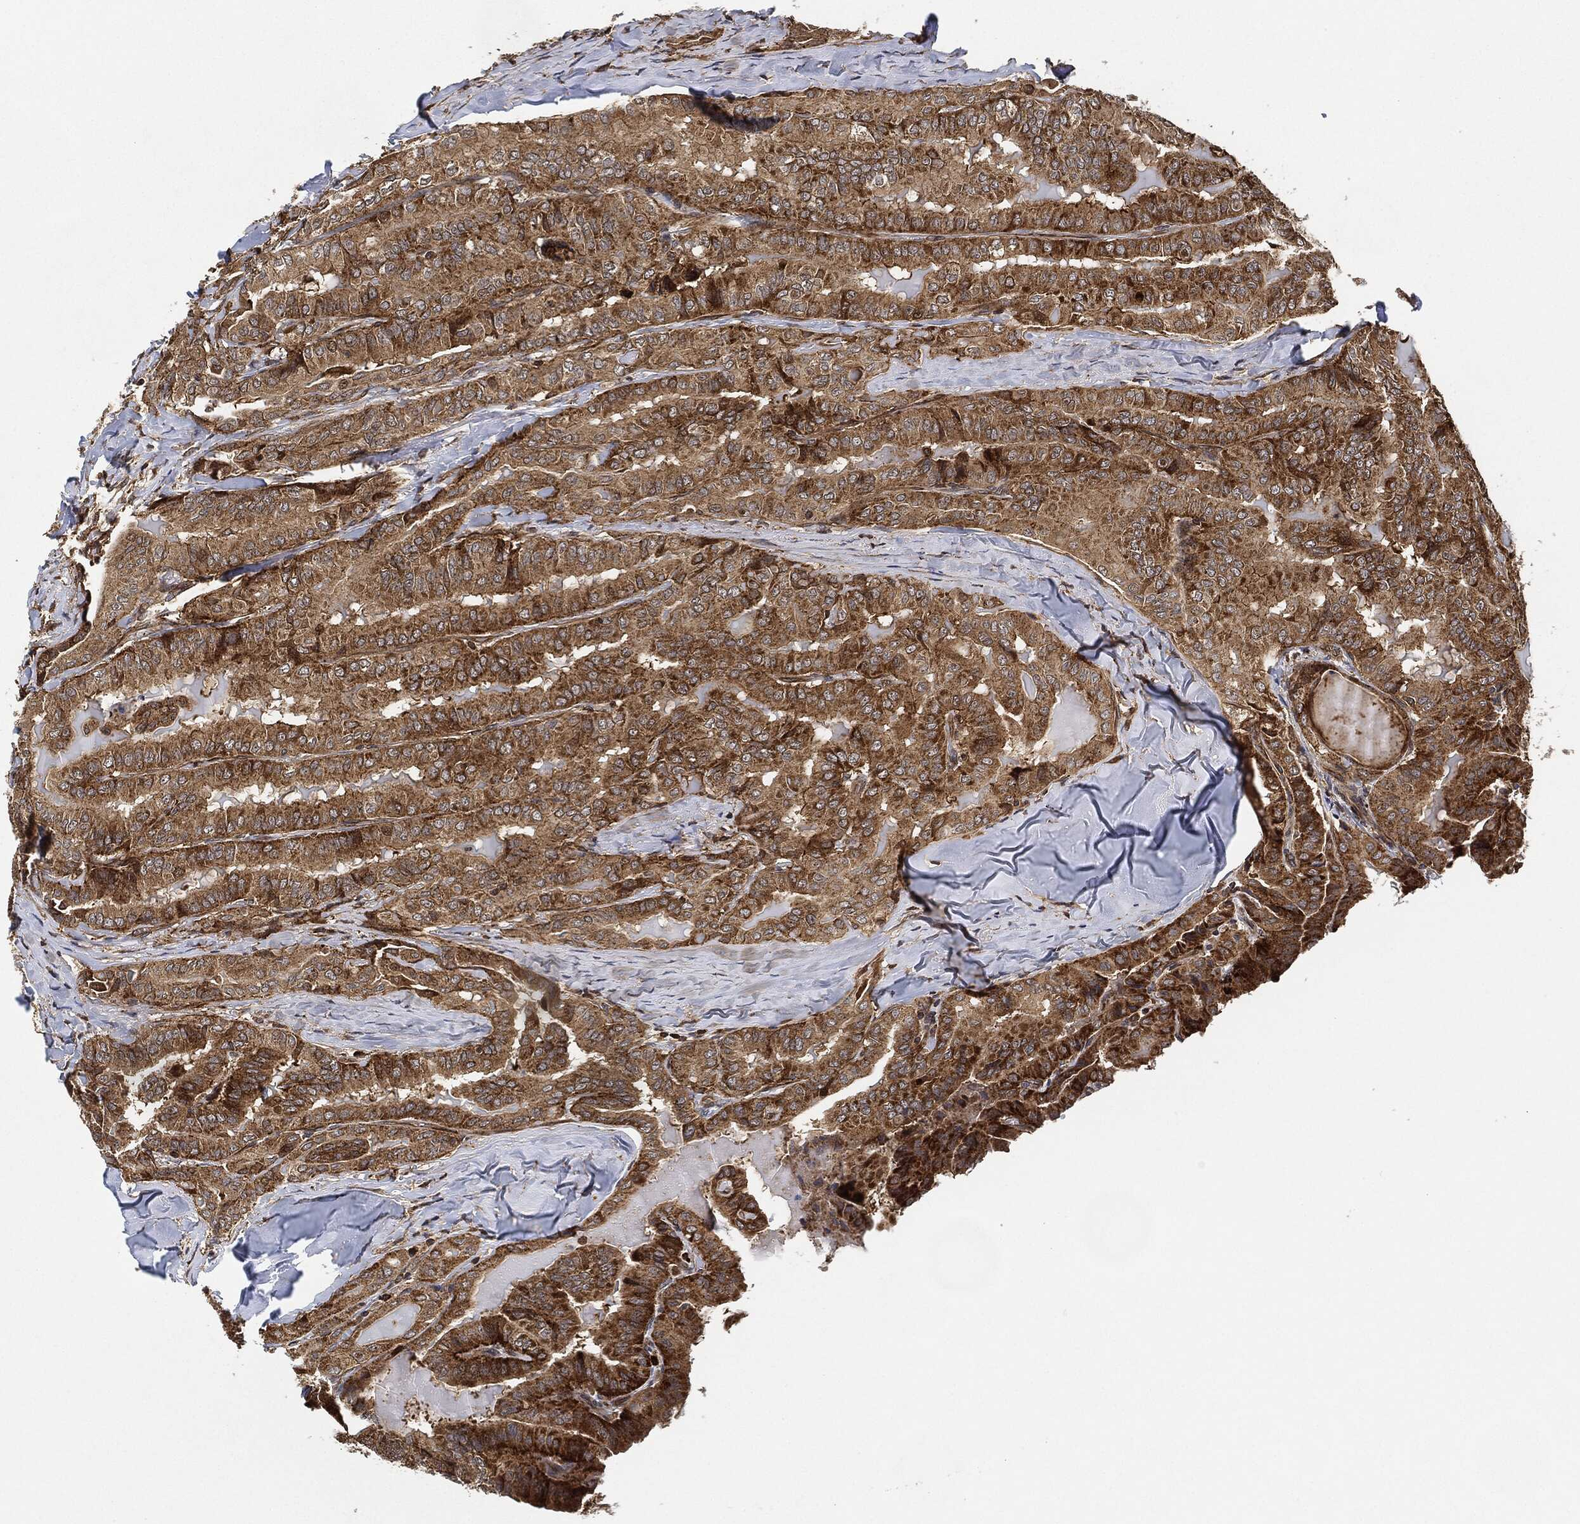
{"staining": {"intensity": "strong", "quantity": "25%-75%", "location": "cytoplasmic/membranous"}, "tissue": "thyroid cancer", "cell_type": "Tumor cells", "image_type": "cancer", "snomed": [{"axis": "morphology", "description": "Papillary adenocarcinoma, NOS"}, {"axis": "topography", "description": "Thyroid gland"}], "caption": "Brown immunohistochemical staining in human thyroid papillary adenocarcinoma displays strong cytoplasmic/membranous expression in about 25%-75% of tumor cells.", "gene": "MAP3K3", "patient": {"sex": "female", "age": 68}}